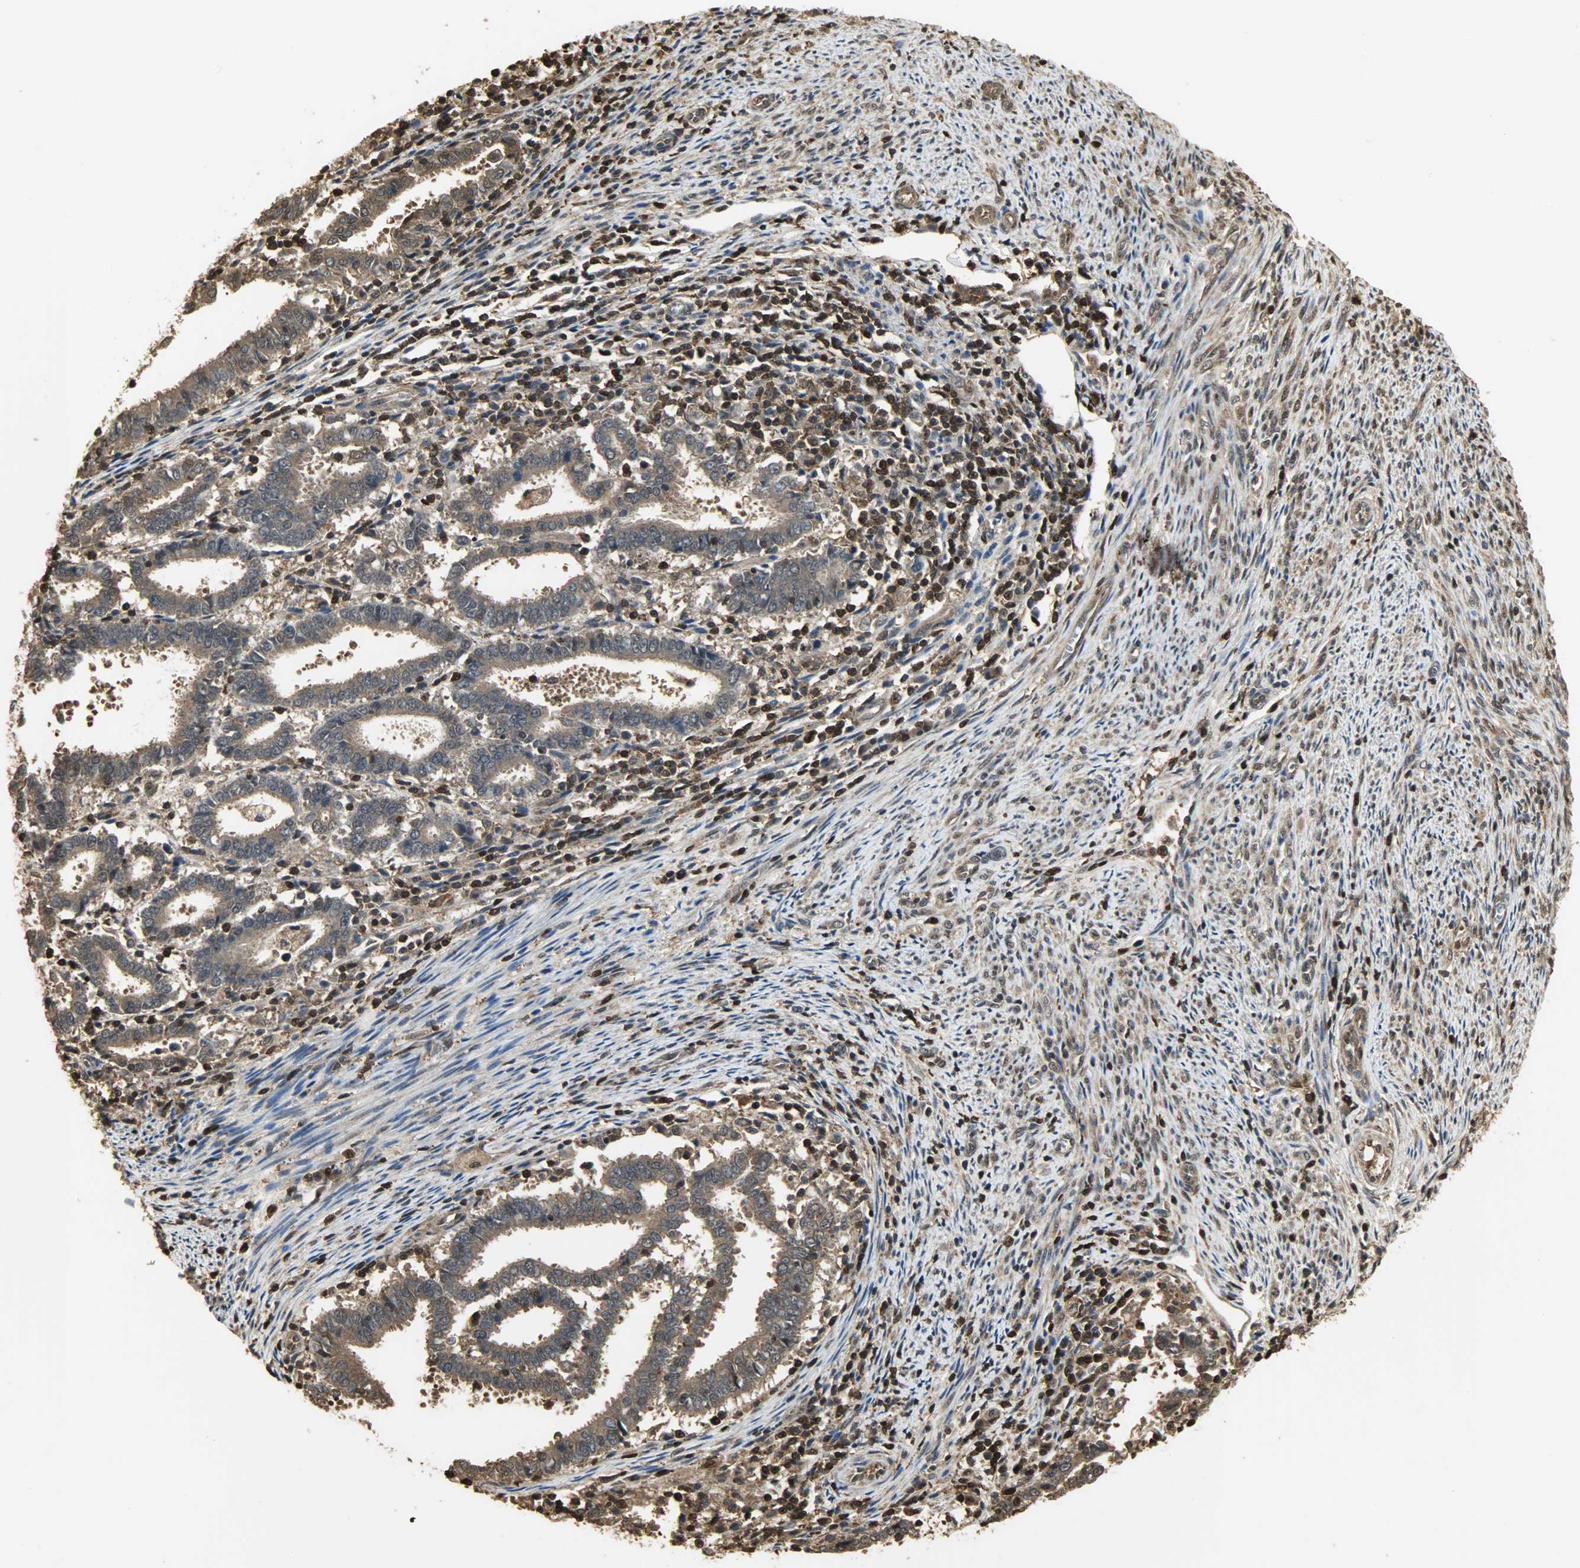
{"staining": {"intensity": "moderate", "quantity": ">75%", "location": "cytoplasmic/membranous,nuclear"}, "tissue": "endometrial cancer", "cell_type": "Tumor cells", "image_type": "cancer", "snomed": [{"axis": "morphology", "description": "Adenocarcinoma, NOS"}, {"axis": "topography", "description": "Uterus"}], "caption": "Protein positivity by IHC reveals moderate cytoplasmic/membranous and nuclear staining in about >75% of tumor cells in endometrial adenocarcinoma.", "gene": "YWHAZ", "patient": {"sex": "female", "age": 83}}